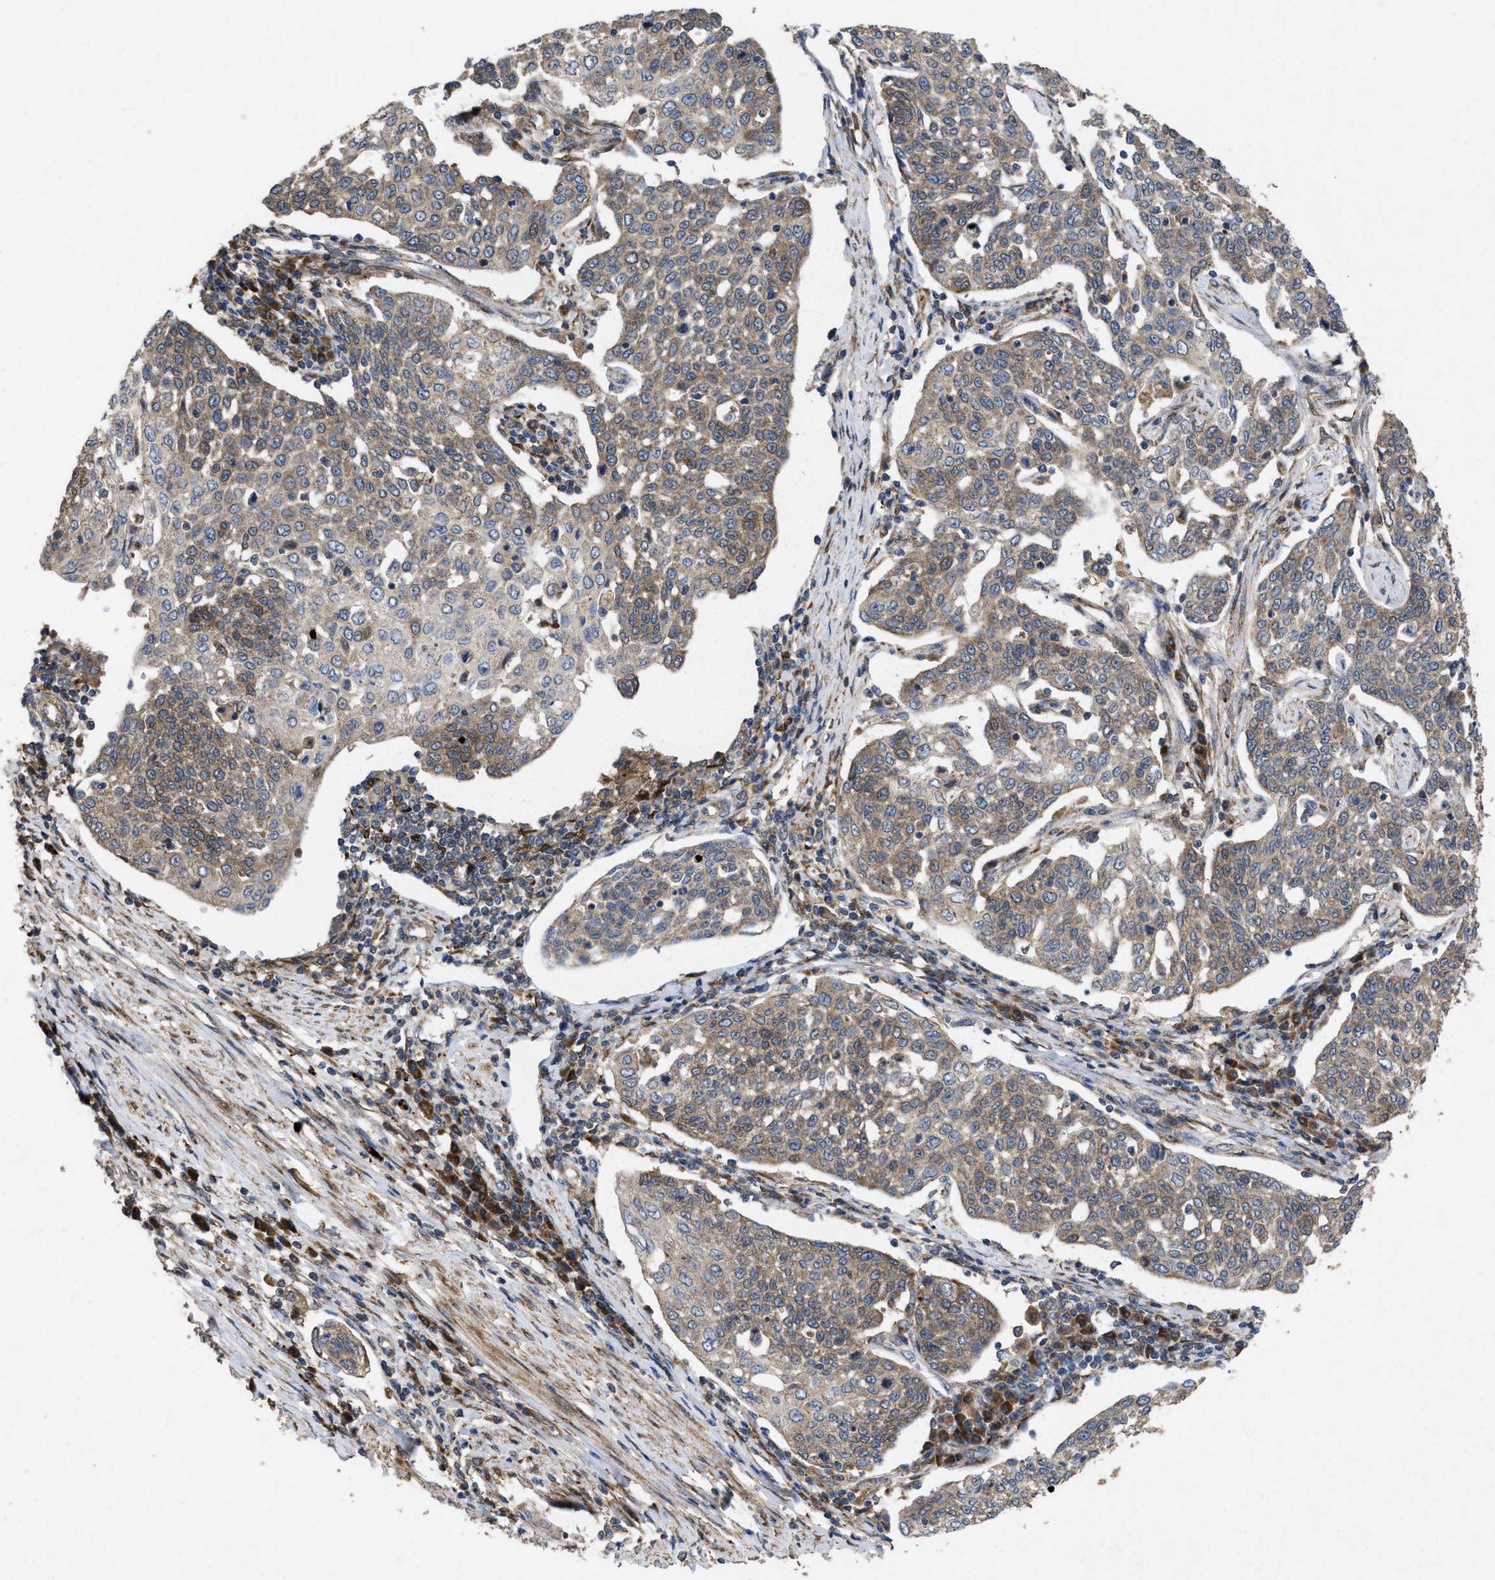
{"staining": {"intensity": "weak", "quantity": ">75%", "location": "cytoplasmic/membranous"}, "tissue": "cervical cancer", "cell_type": "Tumor cells", "image_type": "cancer", "snomed": [{"axis": "morphology", "description": "Squamous cell carcinoma, NOS"}, {"axis": "topography", "description": "Cervix"}], "caption": "Tumor cells display weak cytoplasmic/membranous staining in about >75% of cells in squamous cell carcinoma (cervical).", "gene": "MSI2", "patient": {"sex": "female", "age": 34}}